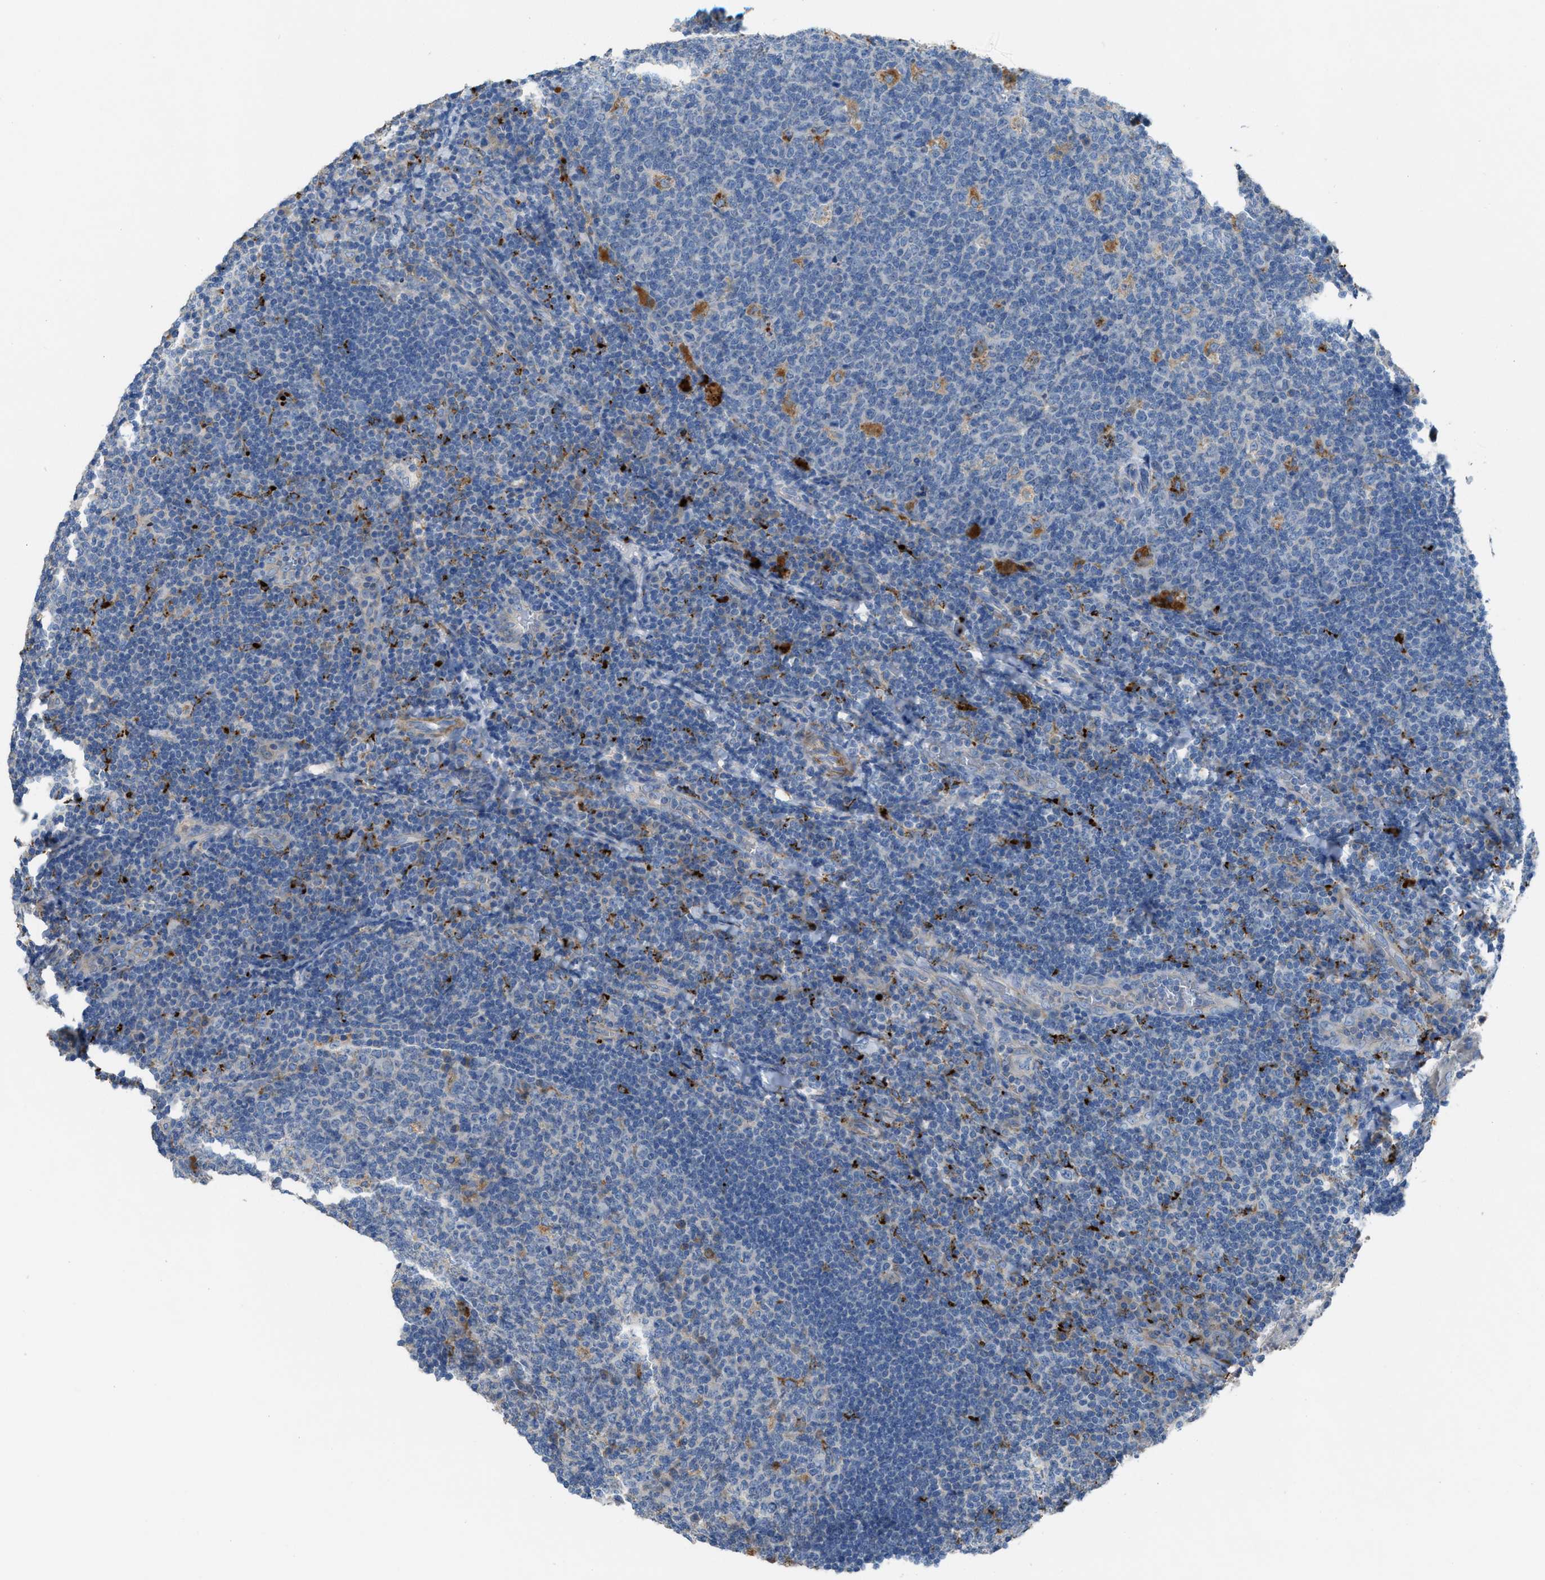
{"staining": {"intensity": "weak", "quantity": "<25%", "location": "cytoplasmic/membranous"}, "tissue": "tonsil", "cell_type": "Germinal center cells", "image_type": "normal", "snomed": [{"axis": "morphology", "description": "Normal tissue, NOS"}, {"axis": "topography", "description": "Tonsil"}], "caption": "There is no significant expression in germinal center cells of tonsil. The staining is performed using DAB brown chromogen with nuclei counter-stained in using hematoxylin.", "gene": "AOAH", "patient": {"sex": "male", "age": 17}}